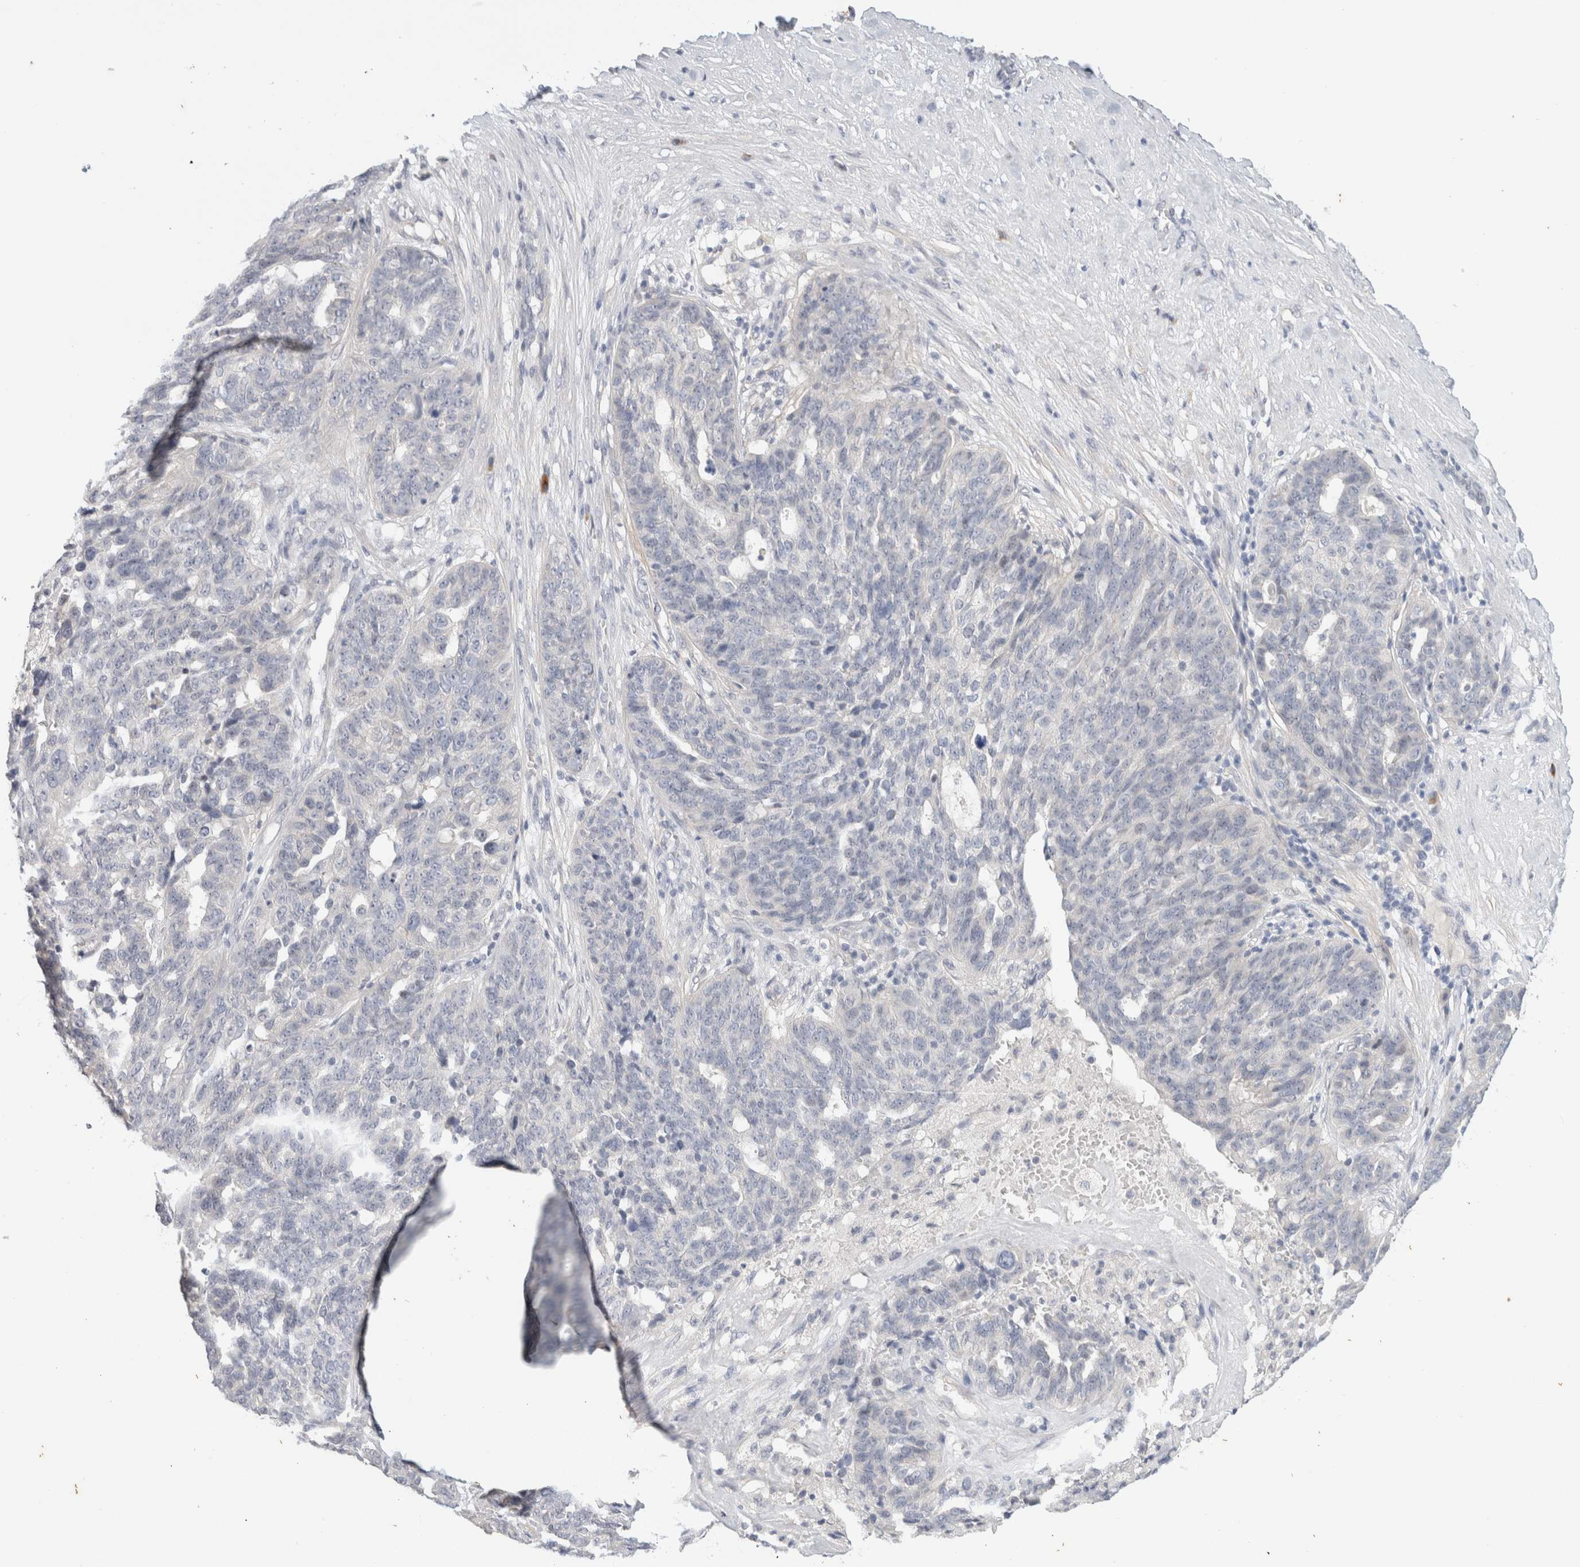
{"staining": {"intensity": "negative", "quantity": "none", "location": "none"}, "tissue": "ovarian cancer", "cell_type": "Tumor cells", "image_type": "cancer", "snomed": [{"axis": "morphology", "description": "Cystadenocarcinoma, serous, NOS"}, {"axis": "topography", "description": "Ovary"}], "caption": "High power microscopy image of an IHC photomicrograph of serous cystadenocarcinoma (ovarian), revealing no significant positivity in tumor cells.", "gene": "SPRTN", "patient": {"sex": "female", "age": 59}}